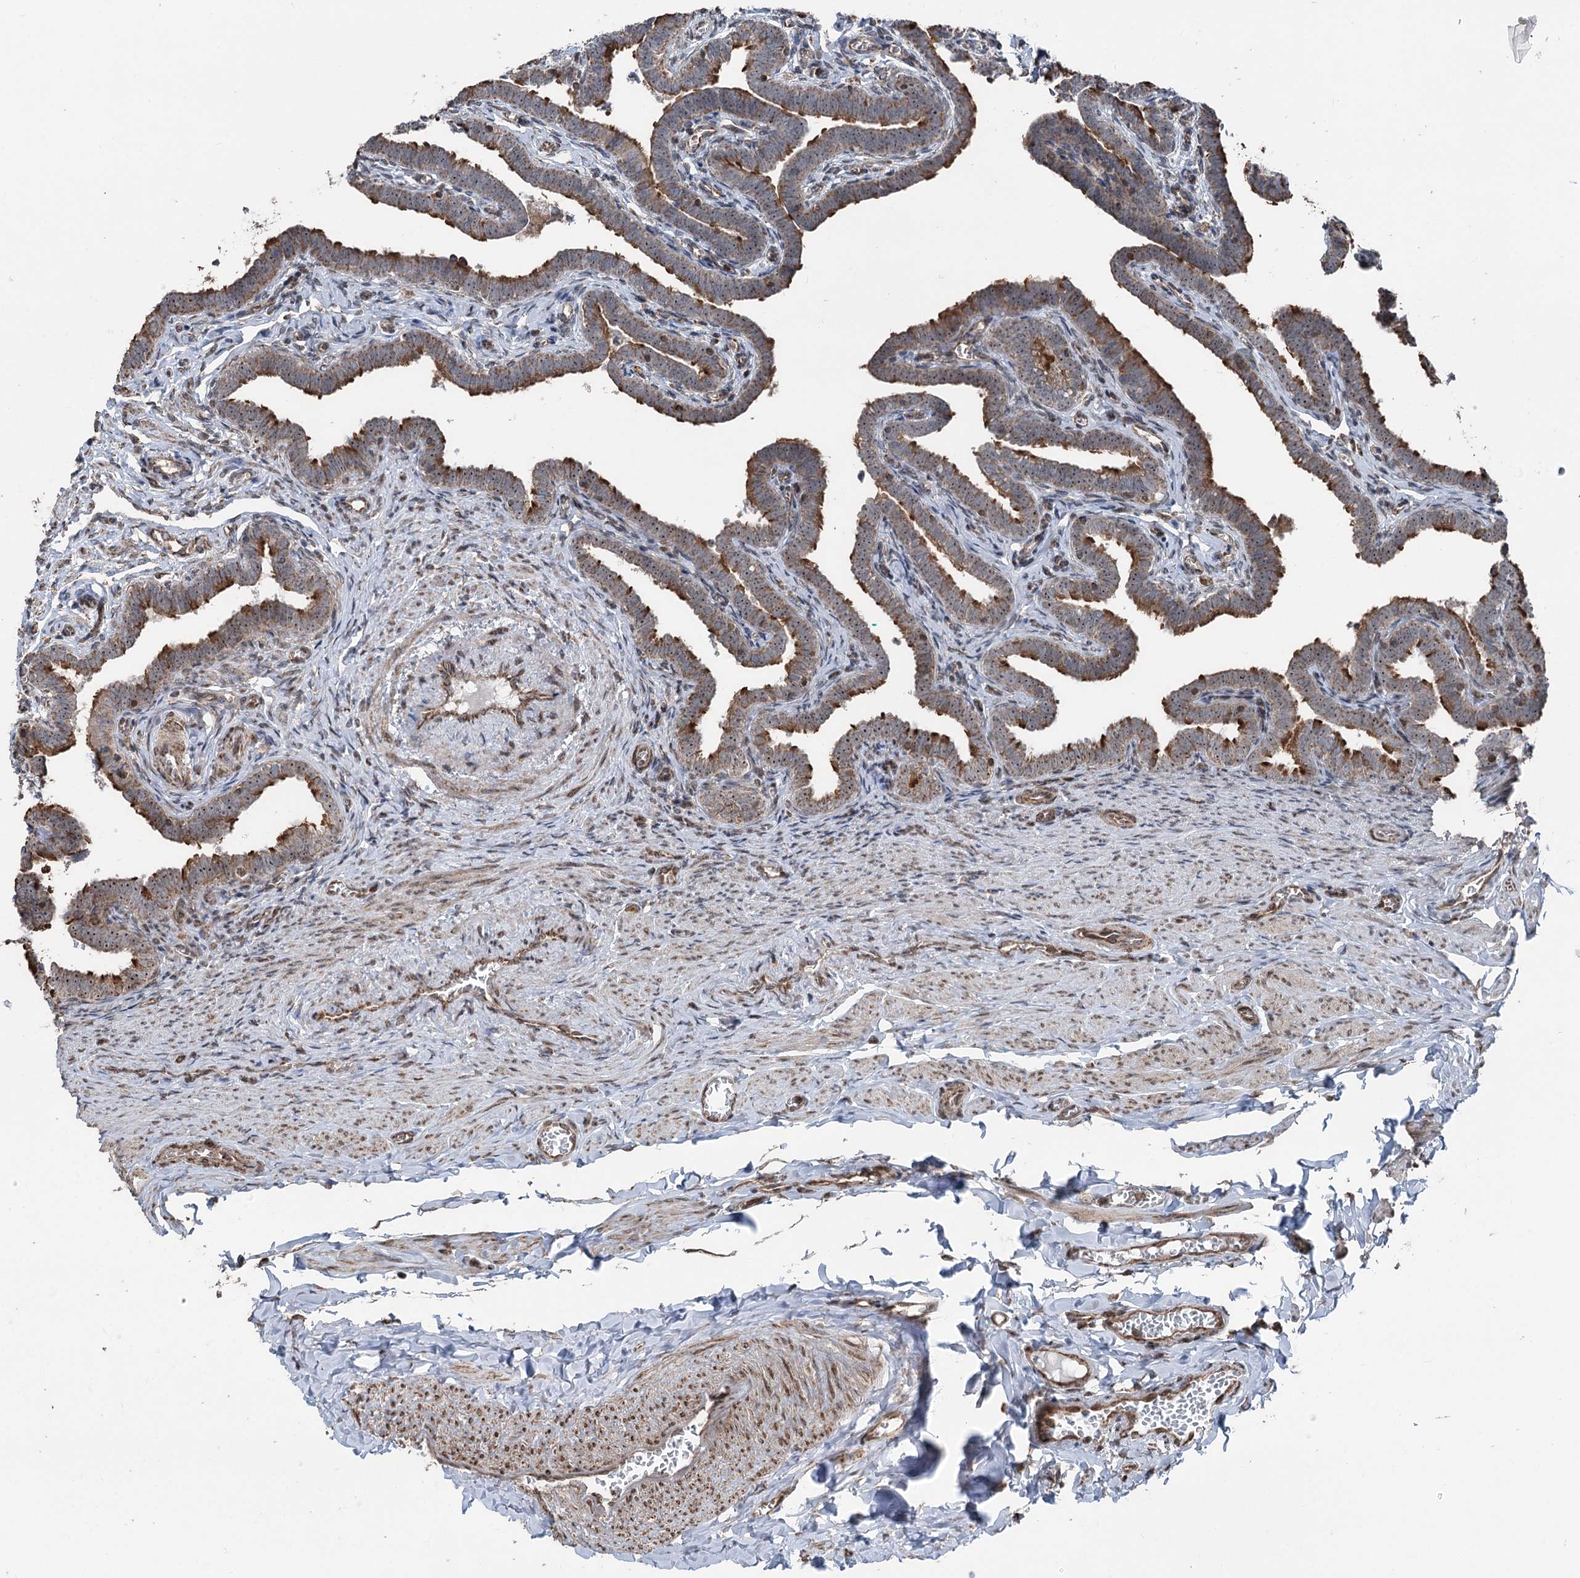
{"staining": {"intensity": "moderate", "quantity": ">75%", "location": "cytoplasmic/membranous,nuclear"}, "tissue": "fallopian tube", "cell_type": "Glandular cells", "image_type": "normal", "snomed": [{"axis": "morphology", "description": "Normal tissue, NOS"}, {"axis": "topography", "description": "Fallopian tube"}], "caption": "Moderate cytoplasmic/membranous,nuclear protein expression is appreciated in approximately >75% of glandular cells in fallopian tube. (DAB IHC, brown staining for protein, blue staining for nuclei).", "gene": "STEEP1", "patient": {"sex": "female", "age": 36}}